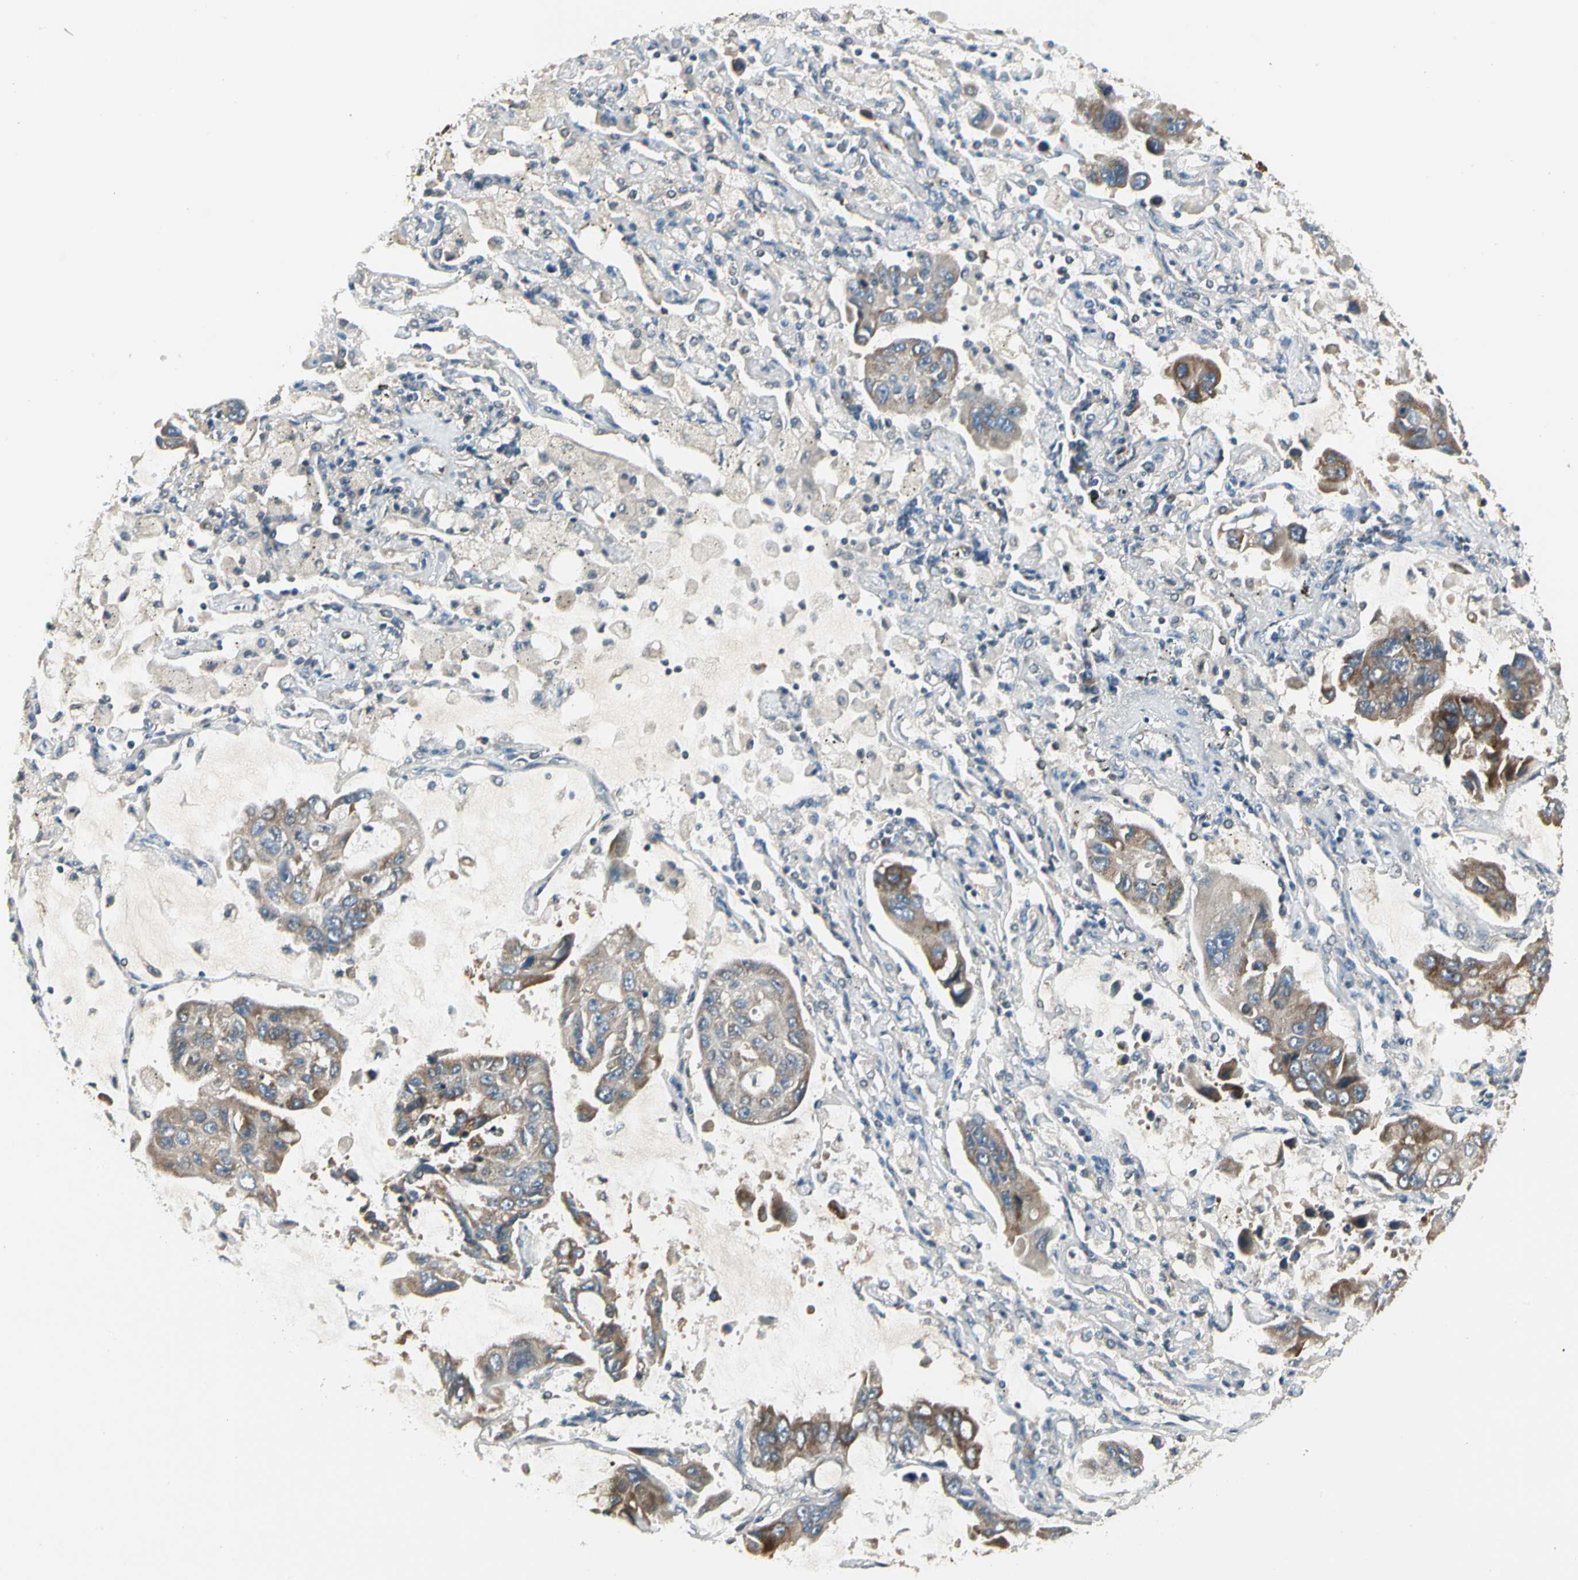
{"staining": {"intensity": "strong", "quantity": ">75%", "location": "cytoplasmic/membranous"}, "tissue": "lung cancer", "cell_type": "Tumor cells", "image_type": "cancer", "snomed": [{"axis": "morphology", "description": "Adenocarcinoma, NOS"}, {"axis": "topography", "description": "Lung"}], "caption": "This image demonstrates adenocarcinoma (lung) stained with immunohistochemistry to label a protein in brown. The cytoplasmic/membranous of tumor cells show strong positivity for the protein. Nuclei are counter-stained blue.", "gene": "BNIP1", "patient": {"sex": "male", "age": 64}}